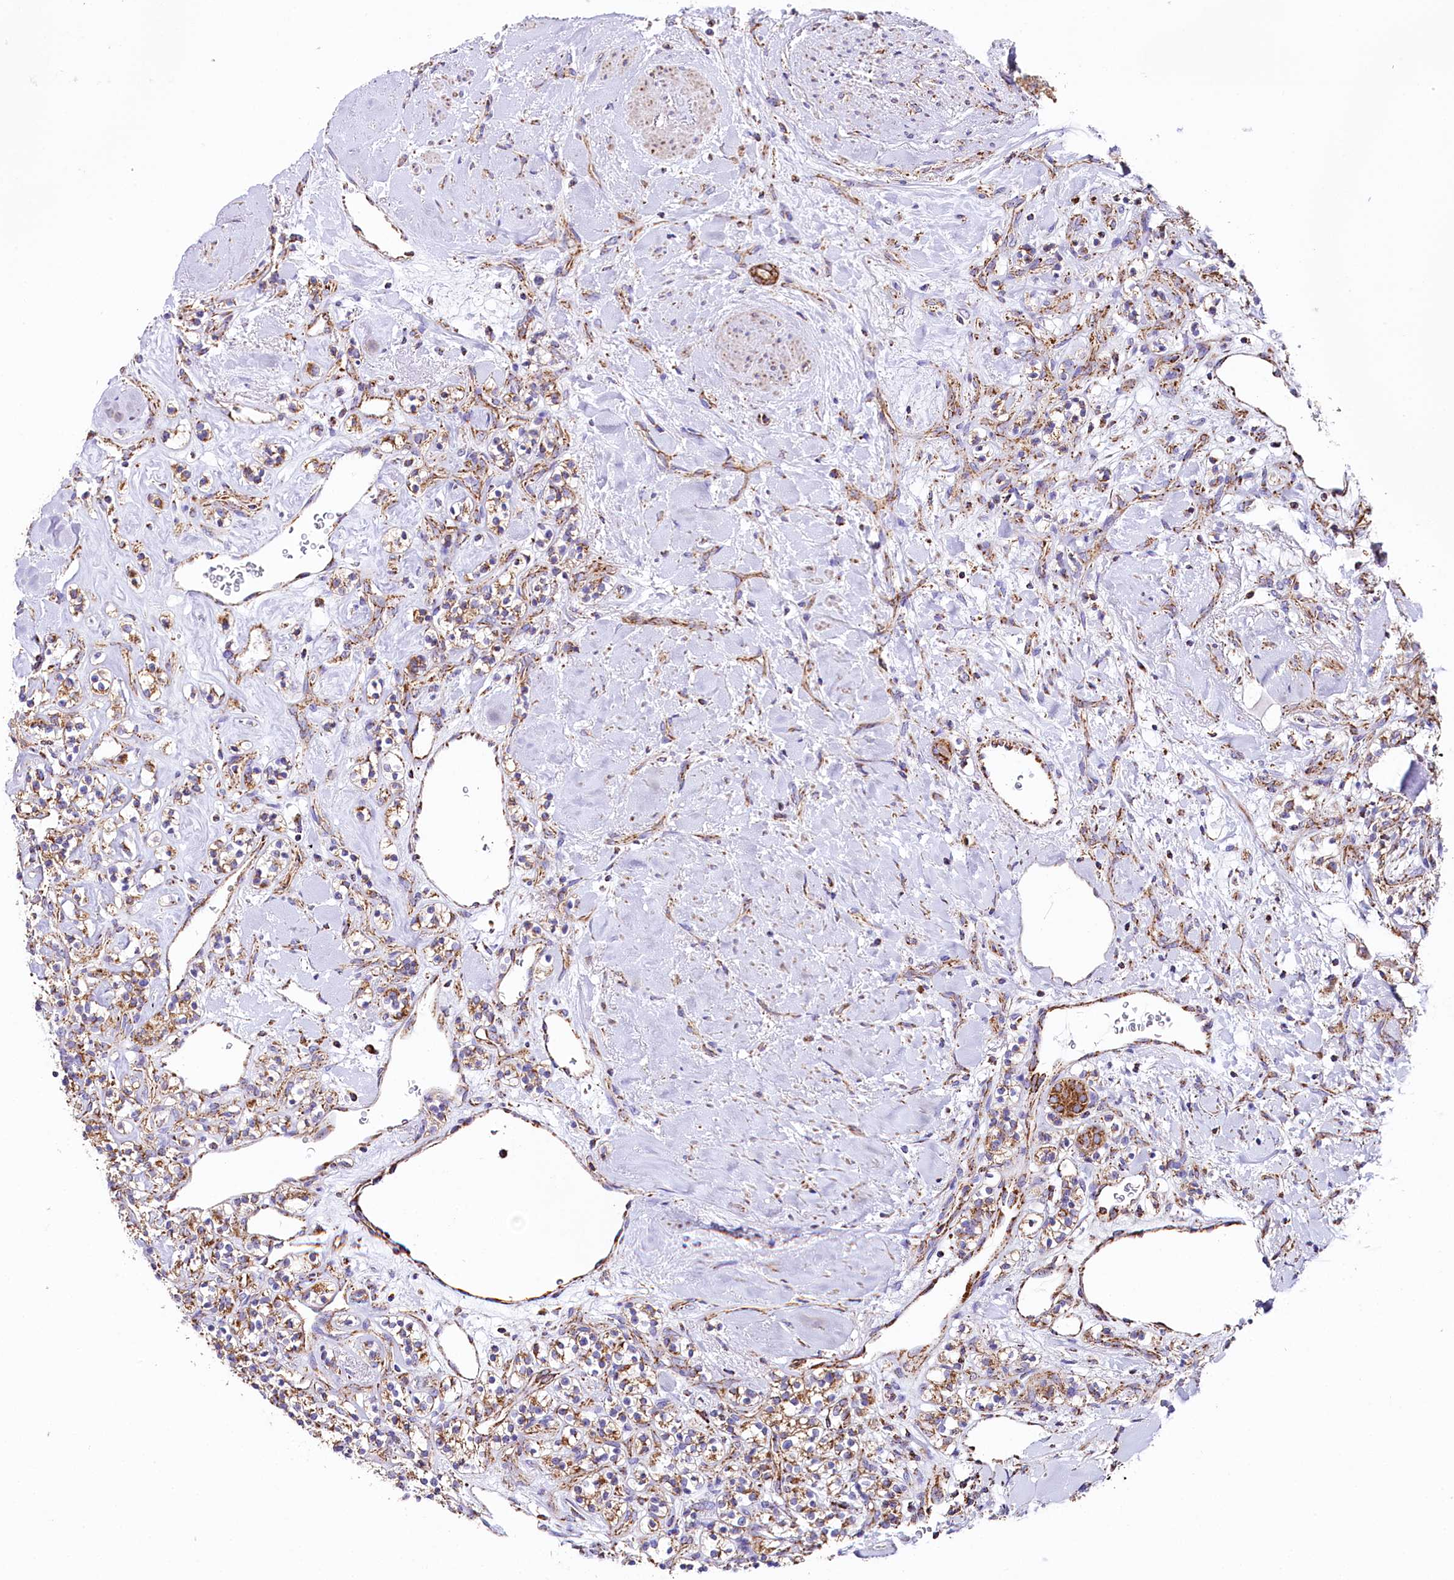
{"staining": {"intensity": "moderate", "quantity": ">75%", "location": "cytoplasmic/membranous"}, "tissue": "renal cancer", "cell_type": "Tumor cells", "image_type": "cancer", "snomed": [{"axis": "morphology", "description": "Adenocarcinoma, NOS"}, {"axis": "topography", "description": "Kidney"}], "caption": "This histopathology image exhibits immunohistochemistry staining of renal cancer, with medium moderate cytoplasmic/membranous positivity in approximately >75% of tumor cells.", "gene": "APLP2", "patient": {"sex": "male", "age": 77}}